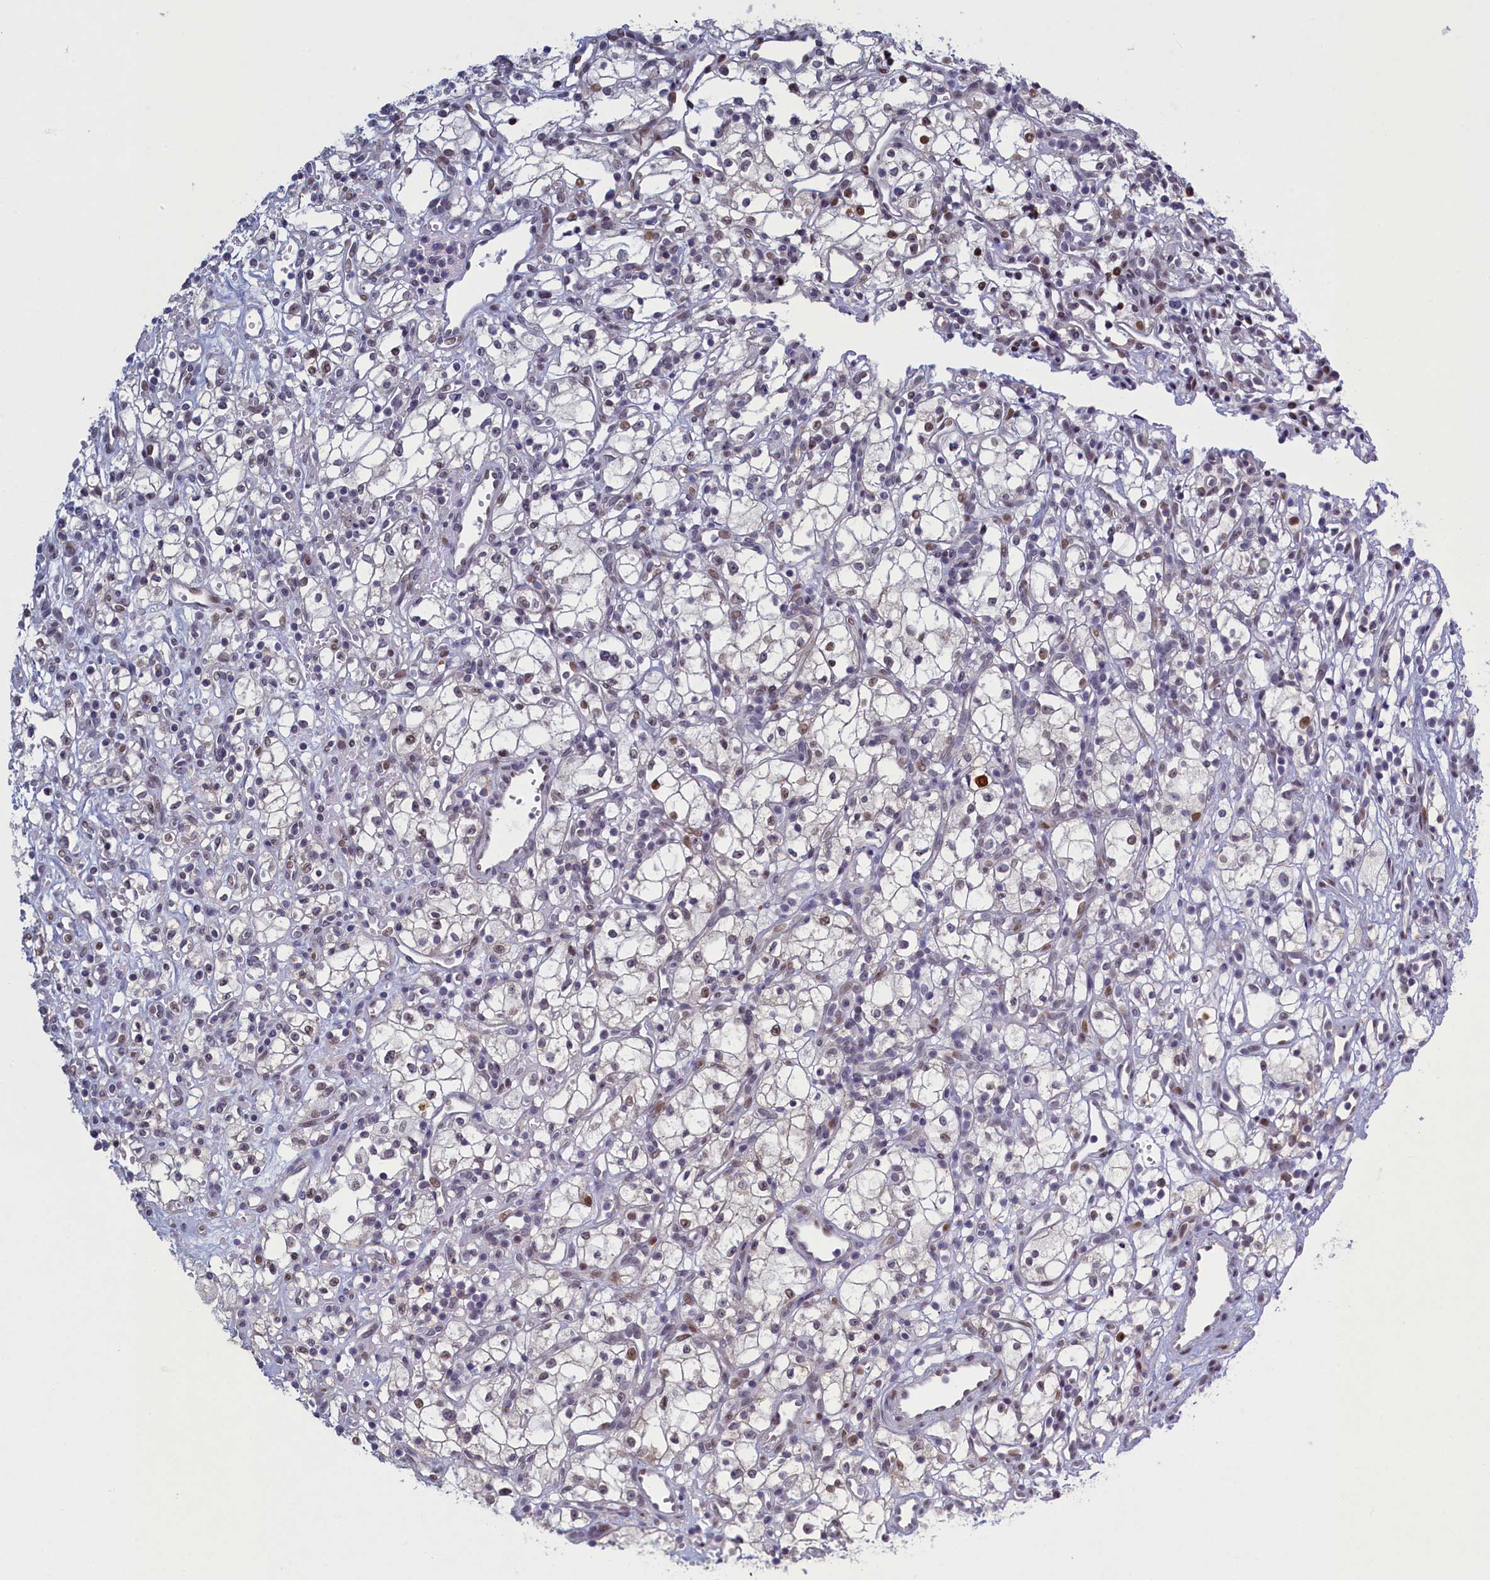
{"staining": {"intensity": "moderate", "quantity": "<25%", "location": "nuclear"}, "tissue": "renal cancer", "cell_type": "Tumor cells", "image_type": "cancer", "snomed": [{"axis": "morphology", "description": "Adenocarcinoma, NOS"}, {"axis": "topography", "description": "Kidney"}], "caption": "Human renal cancer stained with a brown dye demonstrates moderate nuclear positive positivity in about <25% of tumor cells.", "gene": "ATF7IP2", "patient": {"sex": "male", "age": 59}}